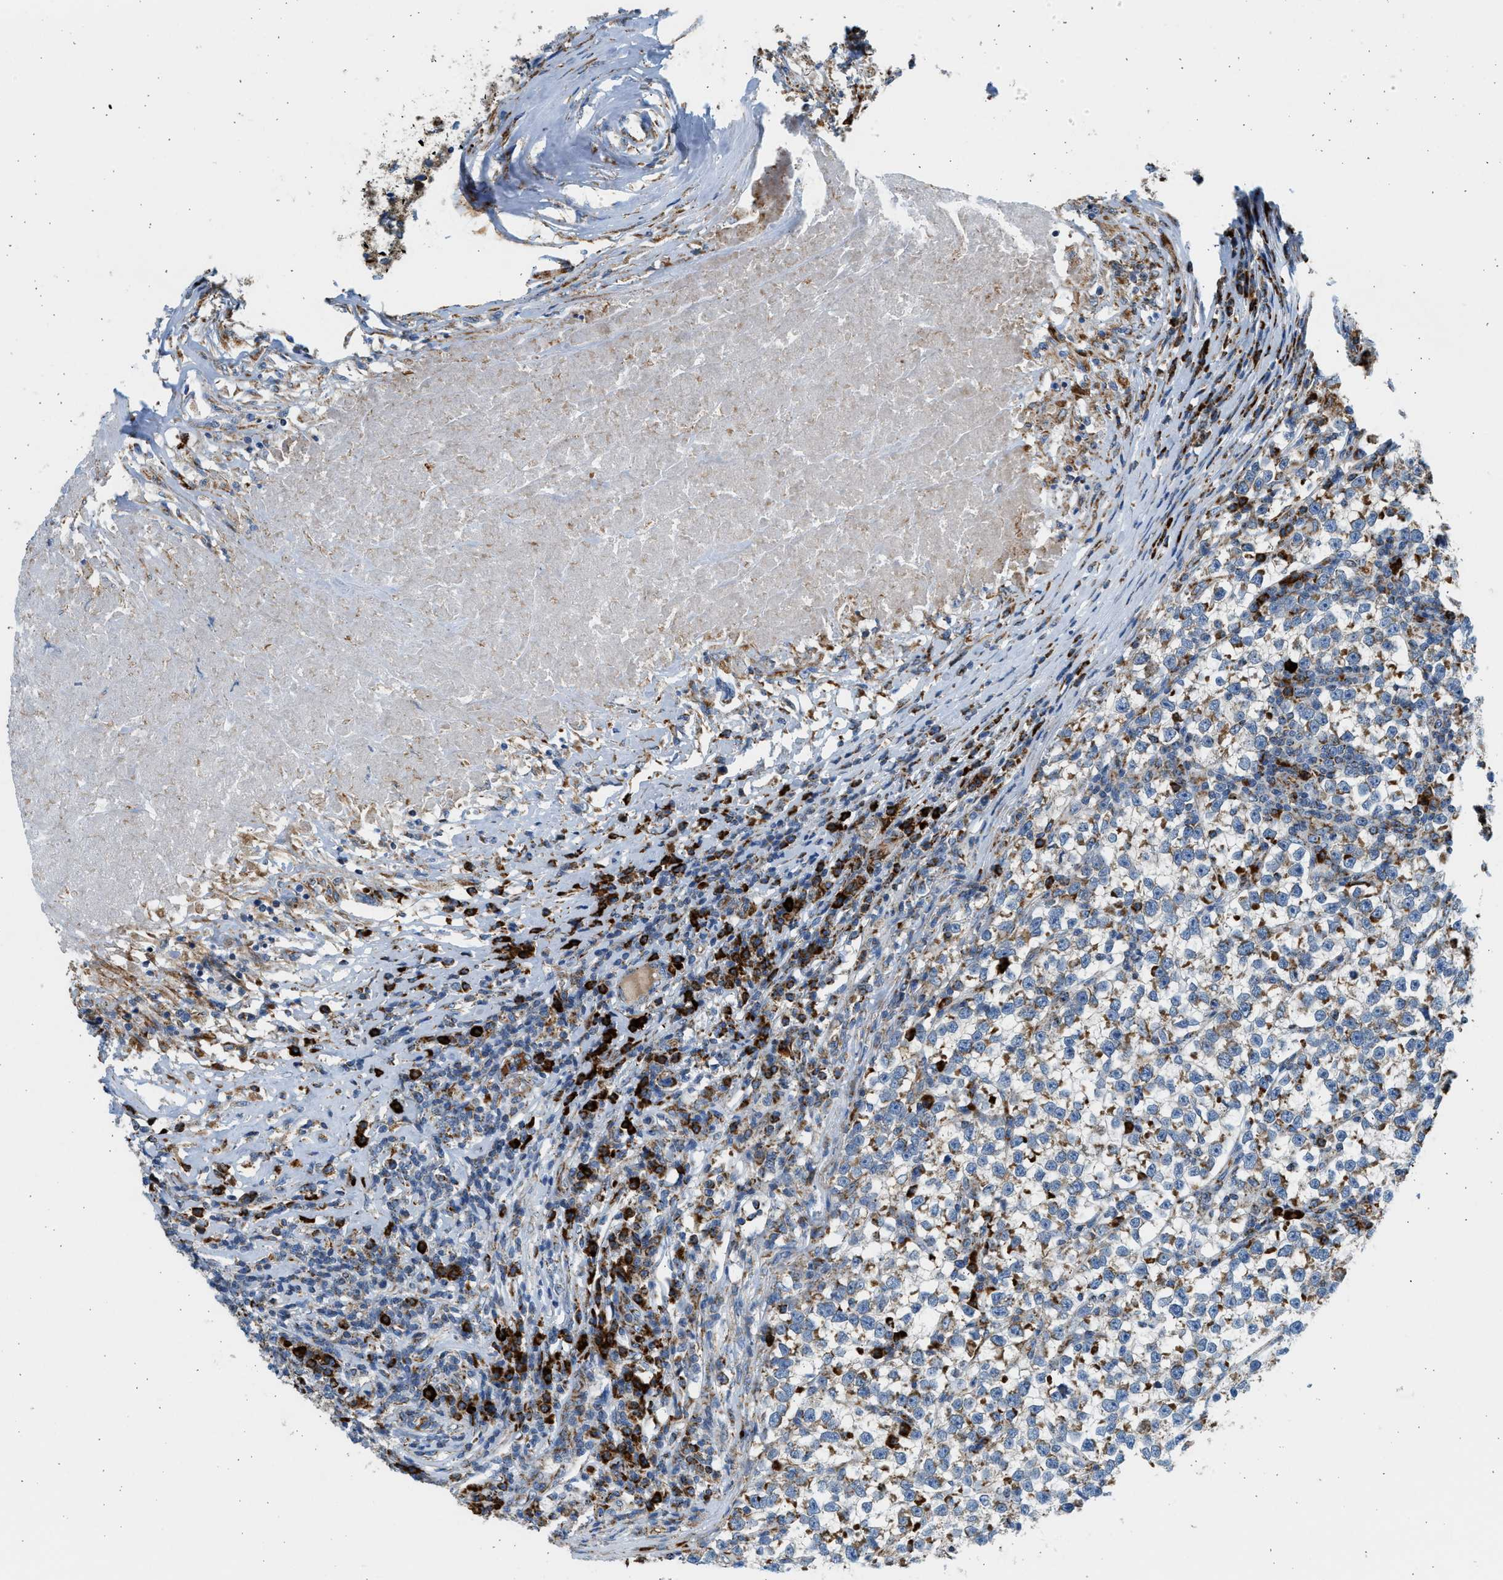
{"staining": {"intensity": "moderate", "quantity": "25%-75%", "location": "cytoplasmic/membranous"}, "tissue": "testis cancer", "cell_type": "Tumor cells", "image_type": "cancer", "snomed": [{"axis": "morphology", "description": "Normal tissue, NOS"}, {"axis": "morphology", "description": "Seminoma, NOS"}, {"axis": "topography", "description": "Testis"}], "caption": "Testis cancer stained for a protein exhibits moderate cytoplasmic/membranous positivity in tumor cells. (Brightfield microscopy of DAB IHC at high magnification).", "gene": "KCNMB3", "patient": {"sex": "male", "age": 43}}